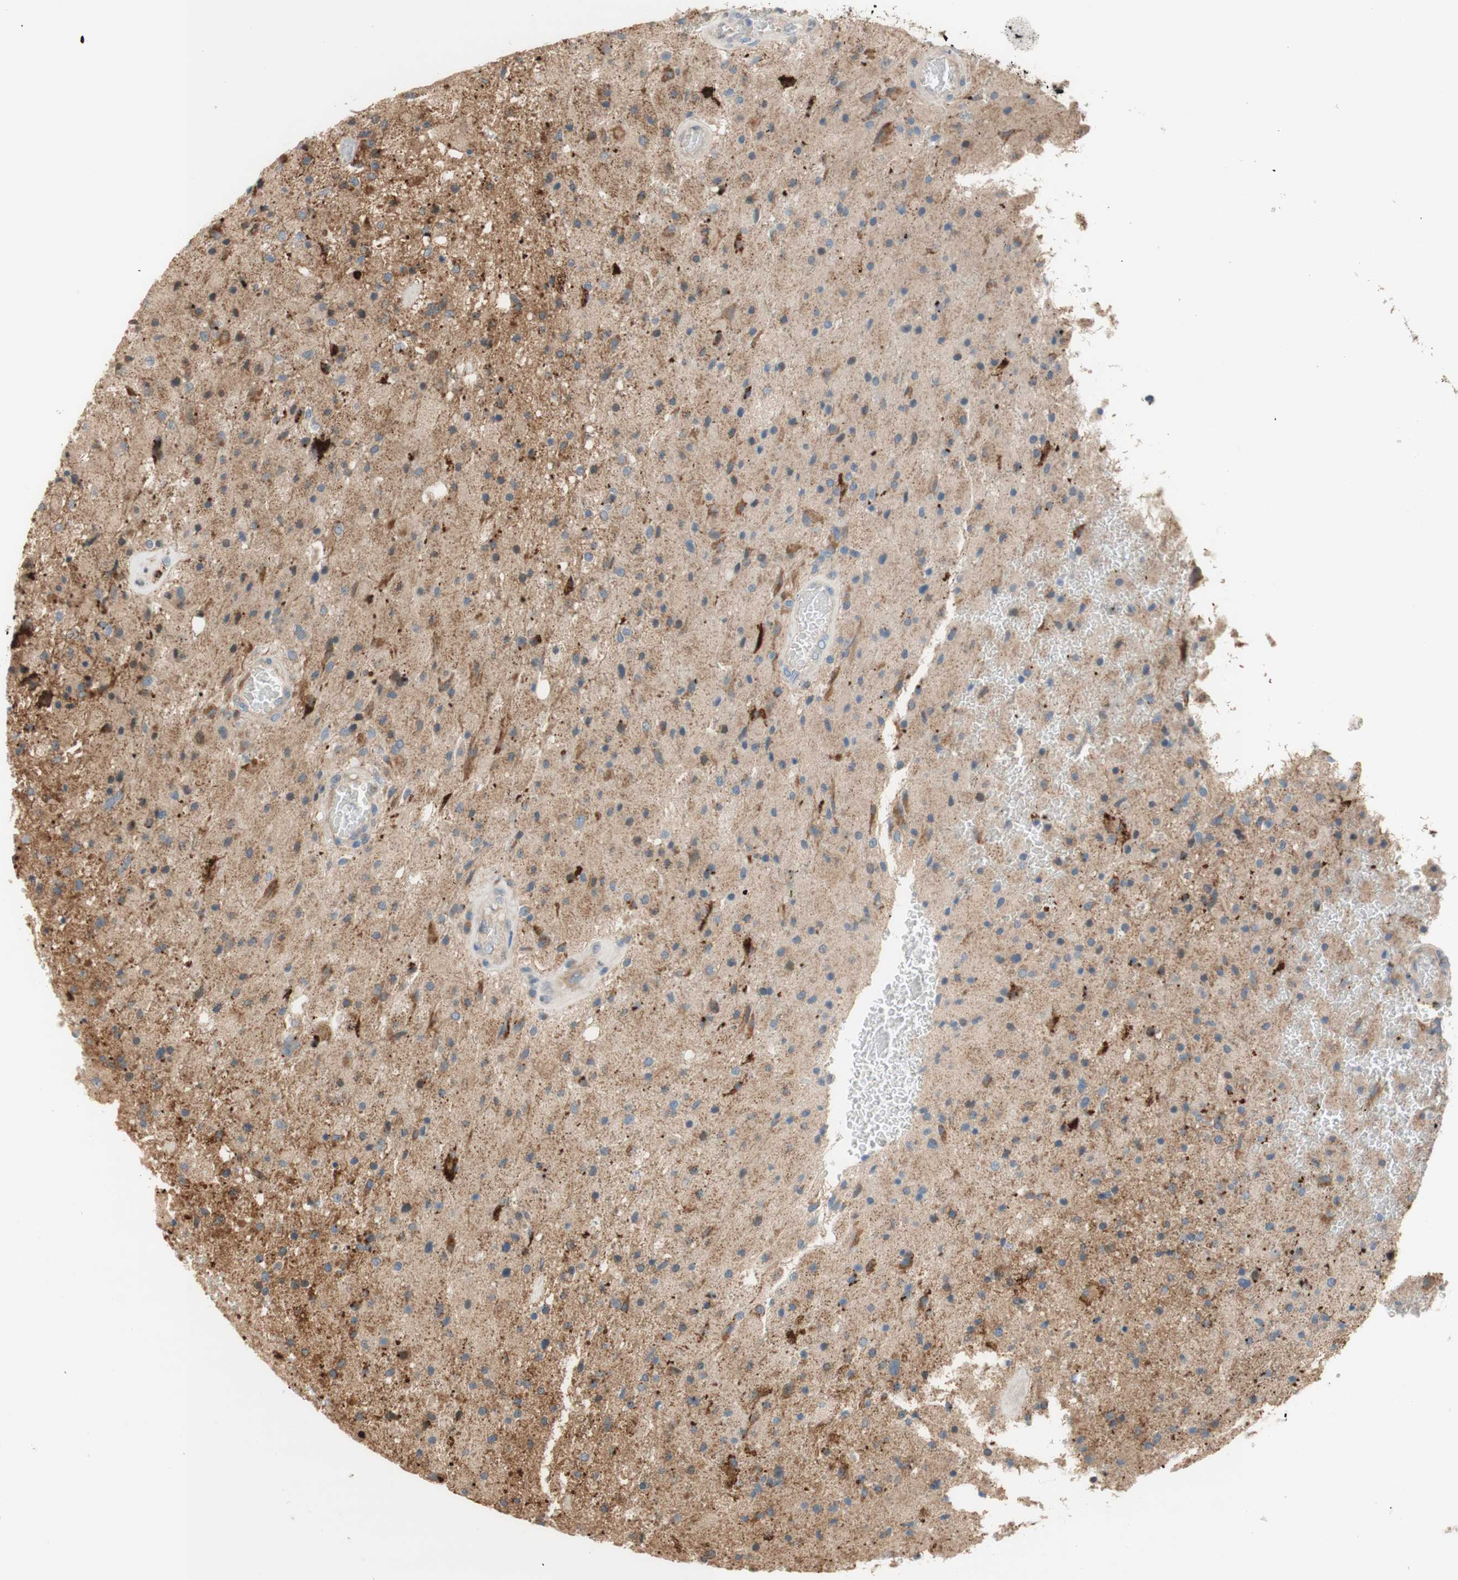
{"staining": {"intensity": "weak", "quantity": "<25%", "location": "cytoplasmic/membranous"}, "tissue": "glioma", "cell_type": "Tumor cells", "image_type": "cancer", "snomed": [{"axis": "morphology", "description": "Normal tissue, NOS"}, {"axis": "morphology", "description": "Glioma, malignant, High grade"}, {"axis": "topography", "description": "Cerebral cortex"}], "caption": "An image of human malignant glioma (high-grade) is negative for staining in tumor cells.", "gene": "PTPN21", "patient": {"sex": "male", "age": 77}}